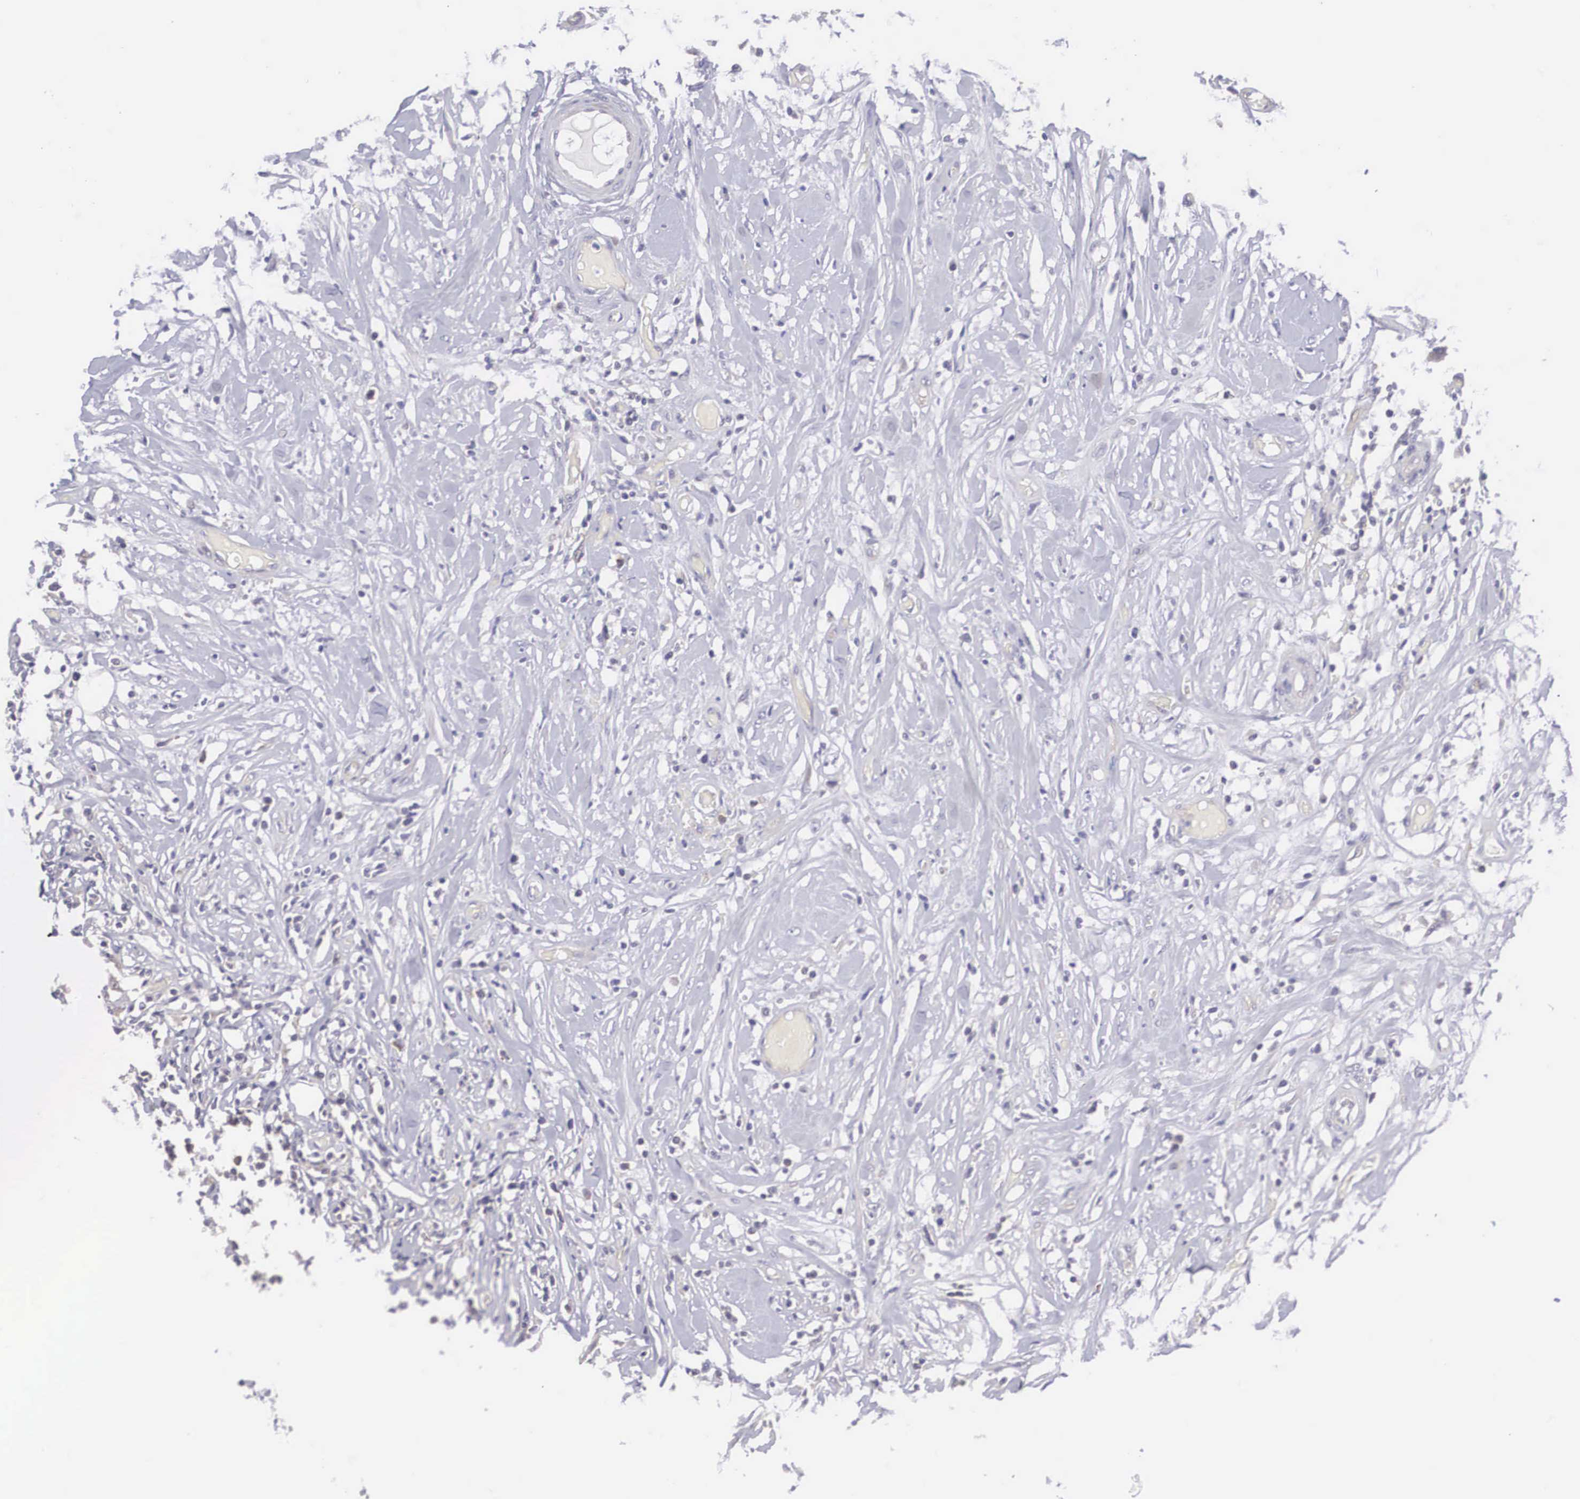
{"staining": {"intensity": "negative", "quantity": "none", "location": "none"}, "tissue": "lymphoma", "cell_type": "Tumor cells", "image_type": "cancer", "snomed": [{"axis": "morphology", "description": "Malignant lymphoma, non-Hodgkin's type, High grade"}, {"axis": "topography", "description": "Colon"}], "caption": "Immunohistochemistry histopathology image of lymphoma stained for a protein (brown), which demonstrates no expression in tumor cells. (IHC, brightfield microscopy, high magnification).", "gene": "TXLNG", "patient": {"sex": "male", "age": 82}}